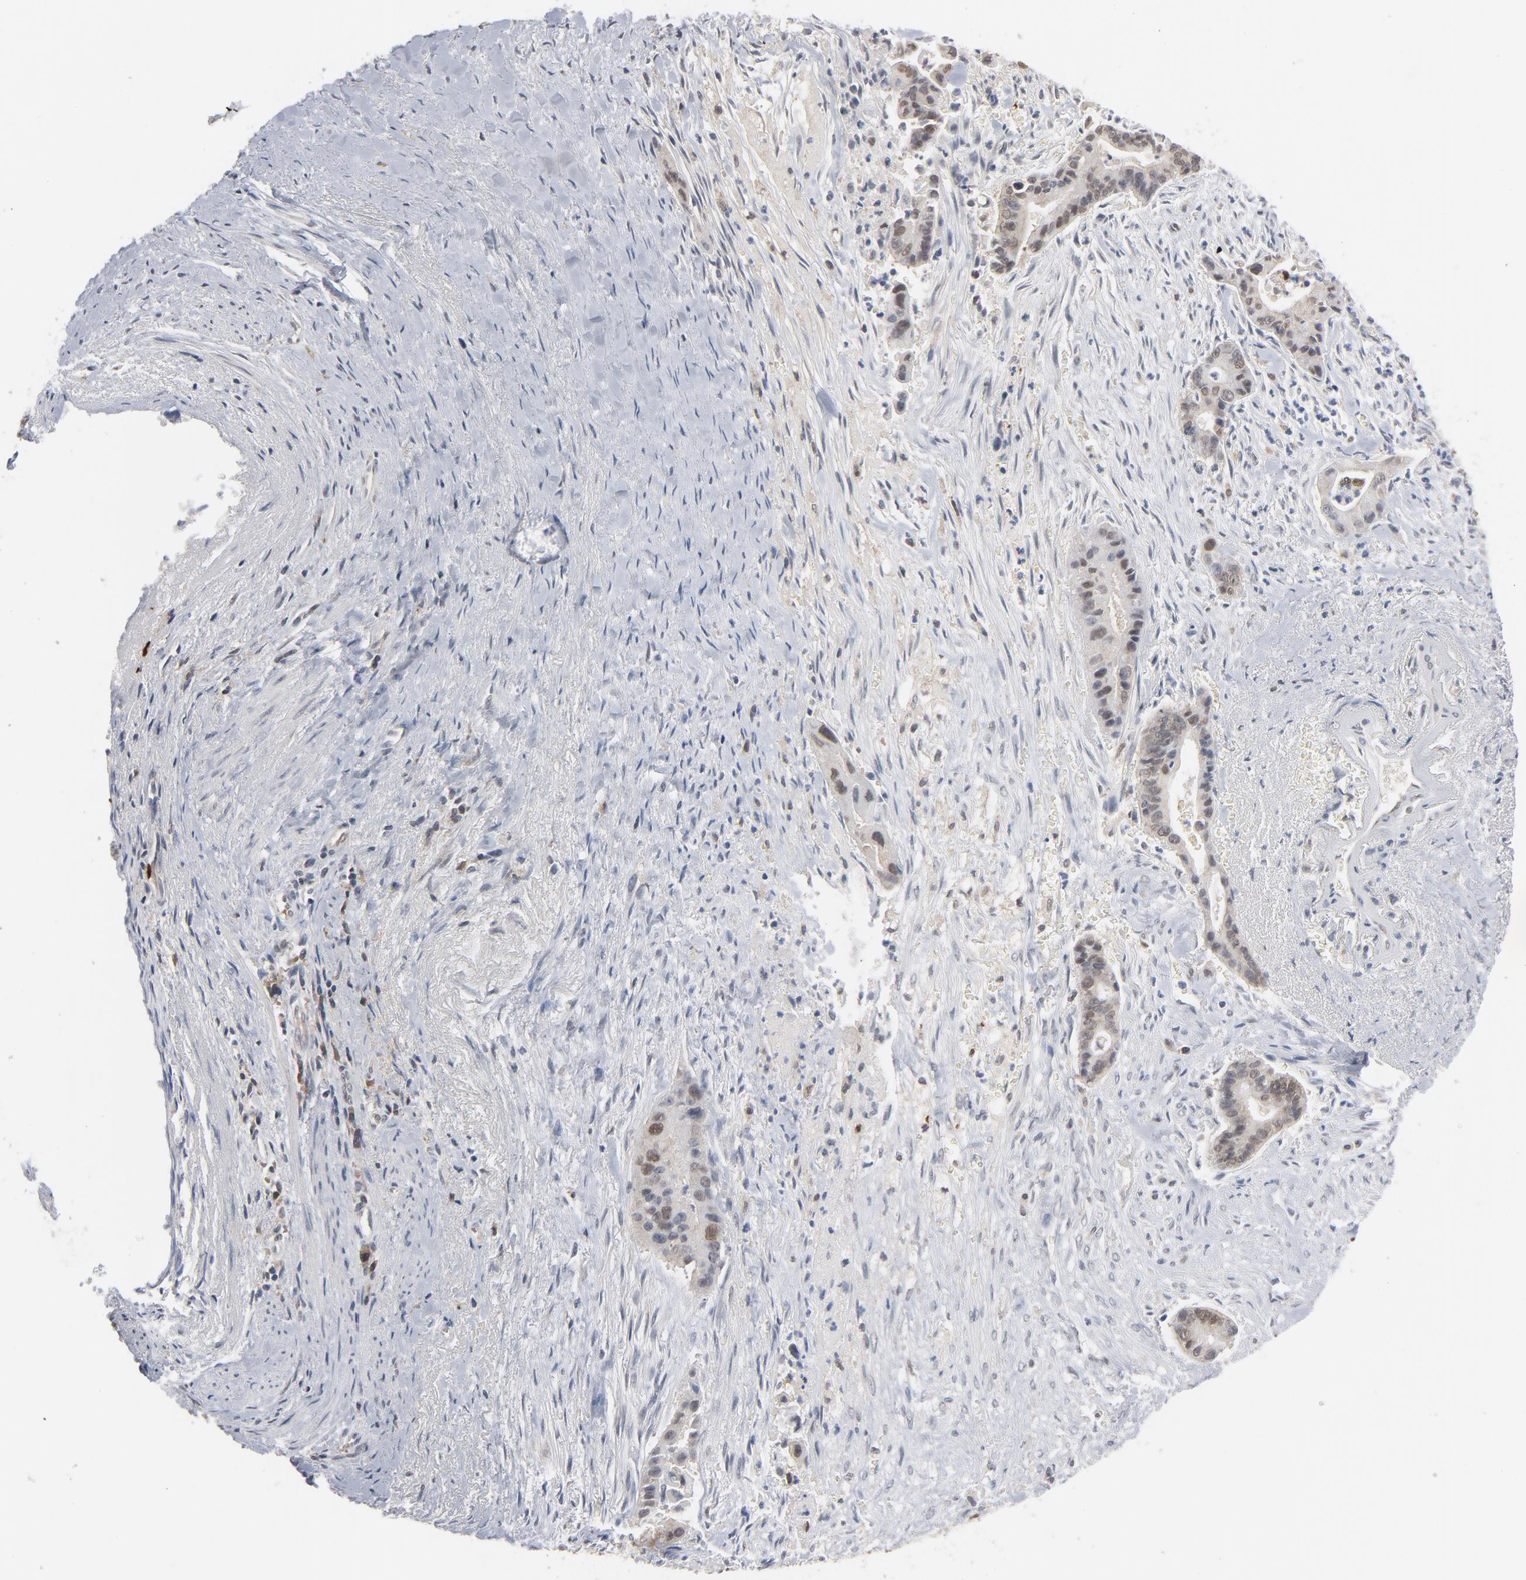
{"staining": {"intensity": "moderate", "quantity": "25%-75%", "location": "cytoplasmic/membranous,nuclear"}, "tissue": "liver cancer", "cell_type": "Tumor cells", "image_type": "cancer", "snomed": [{"axis": "morphology", "description": "Cholangiocarcinoma"}, {"axis": "topography", "description": "Liver"}], "caption": "Moderate cytoplasmic/membranous and nuclear positivity is identified in about 25%-75% of tumor cells in cholangiocarcinoma (liver). Using DAB (brown) and hematoxylin (blue) stains, captured at high magnification using brightfield microscopy.", "gene": "PRDX1", "patient": {"sex": "female", "age": 55}}